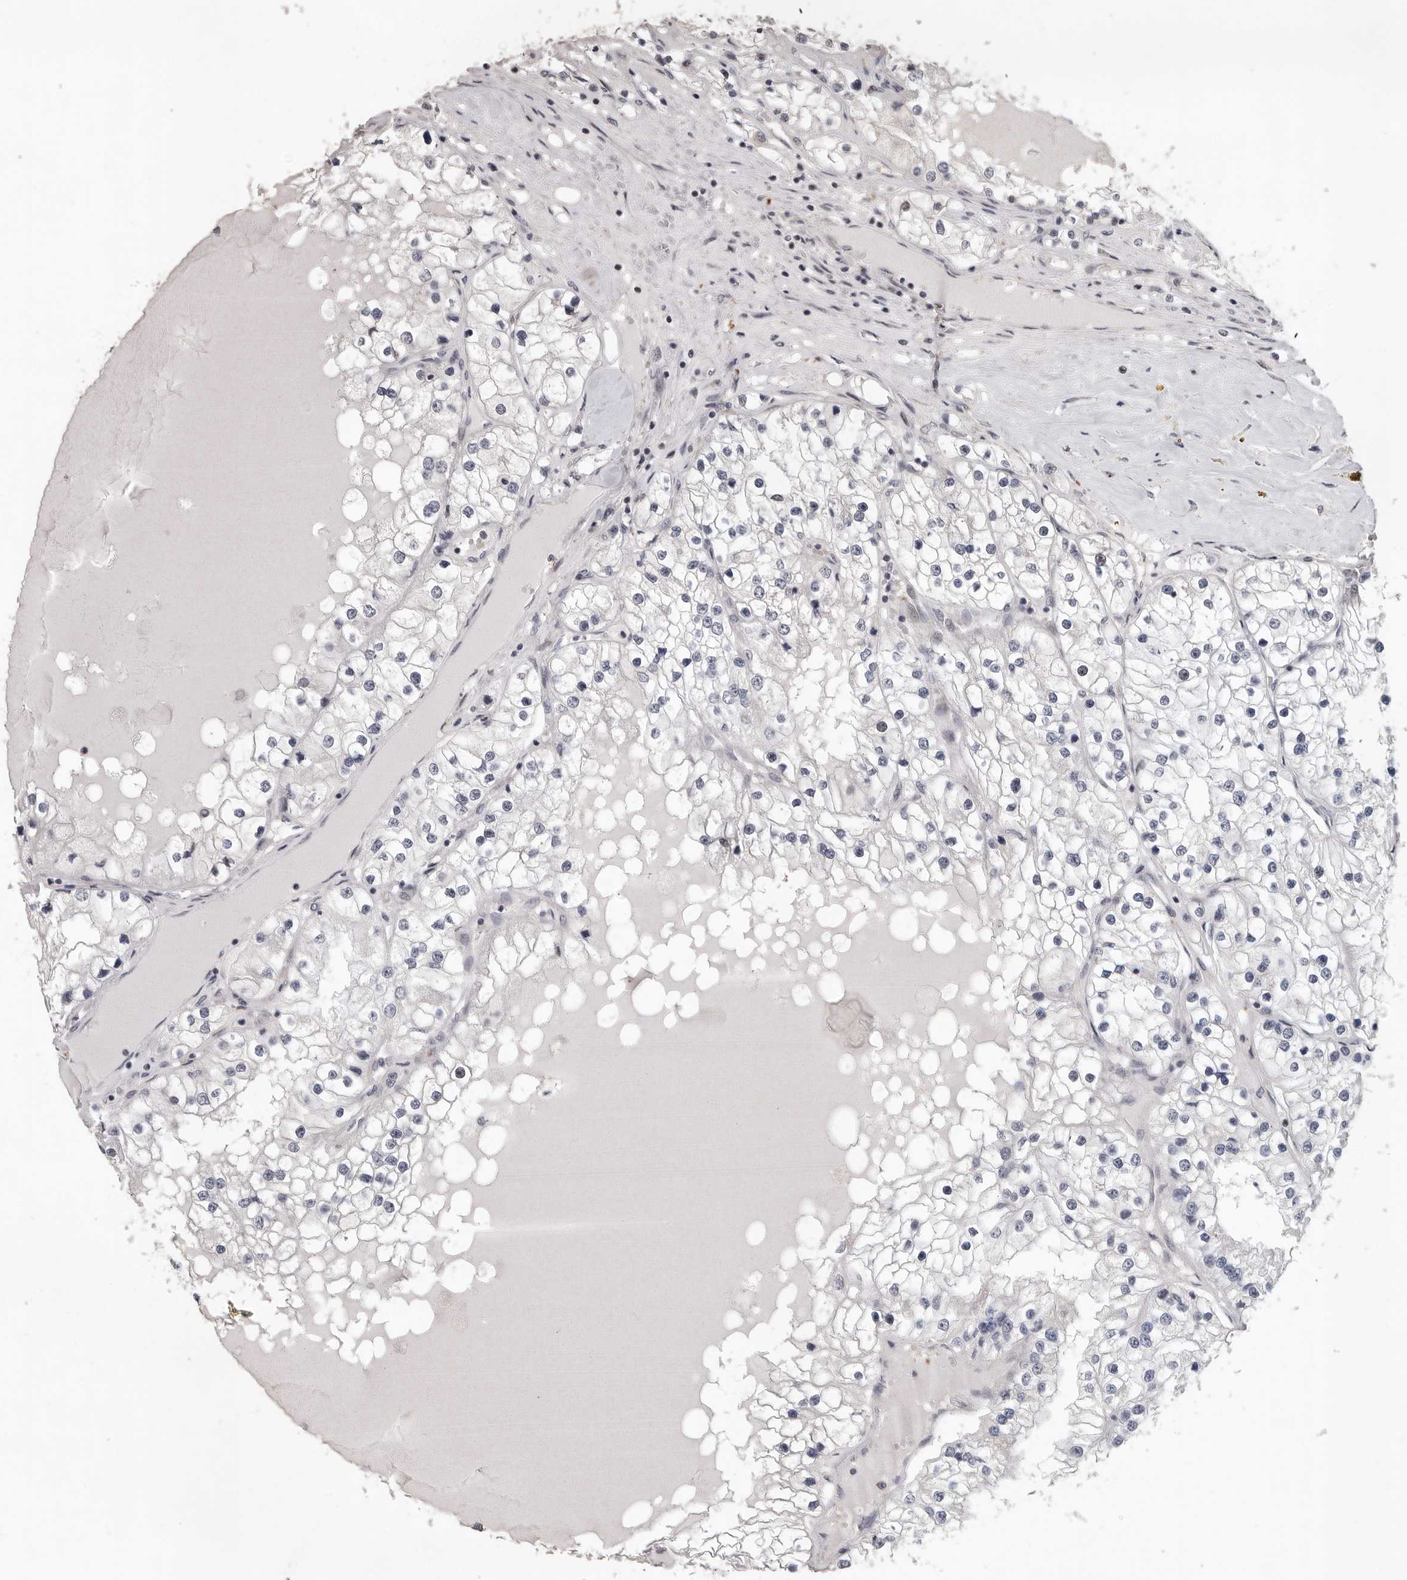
{"staining": {"intensity": "negative", "quantity": "none", "location": "none"}, "tissue": "renal cancer", "cell_type": "Tumor cells", "image_type": "cancer", "snomed": [{"axis": "morphology", "description": "Adenocarcinoma, NOS"}, {"axis": "topography", "description": "Kidney"}], "caption": "There is no significant expression in tumor cells of renal cancer. (DAB IHC visualized using brightfield microscopy, high magnification).", "gene": "RALGPS2", "patient": {"sex": "male", "age": 68}}